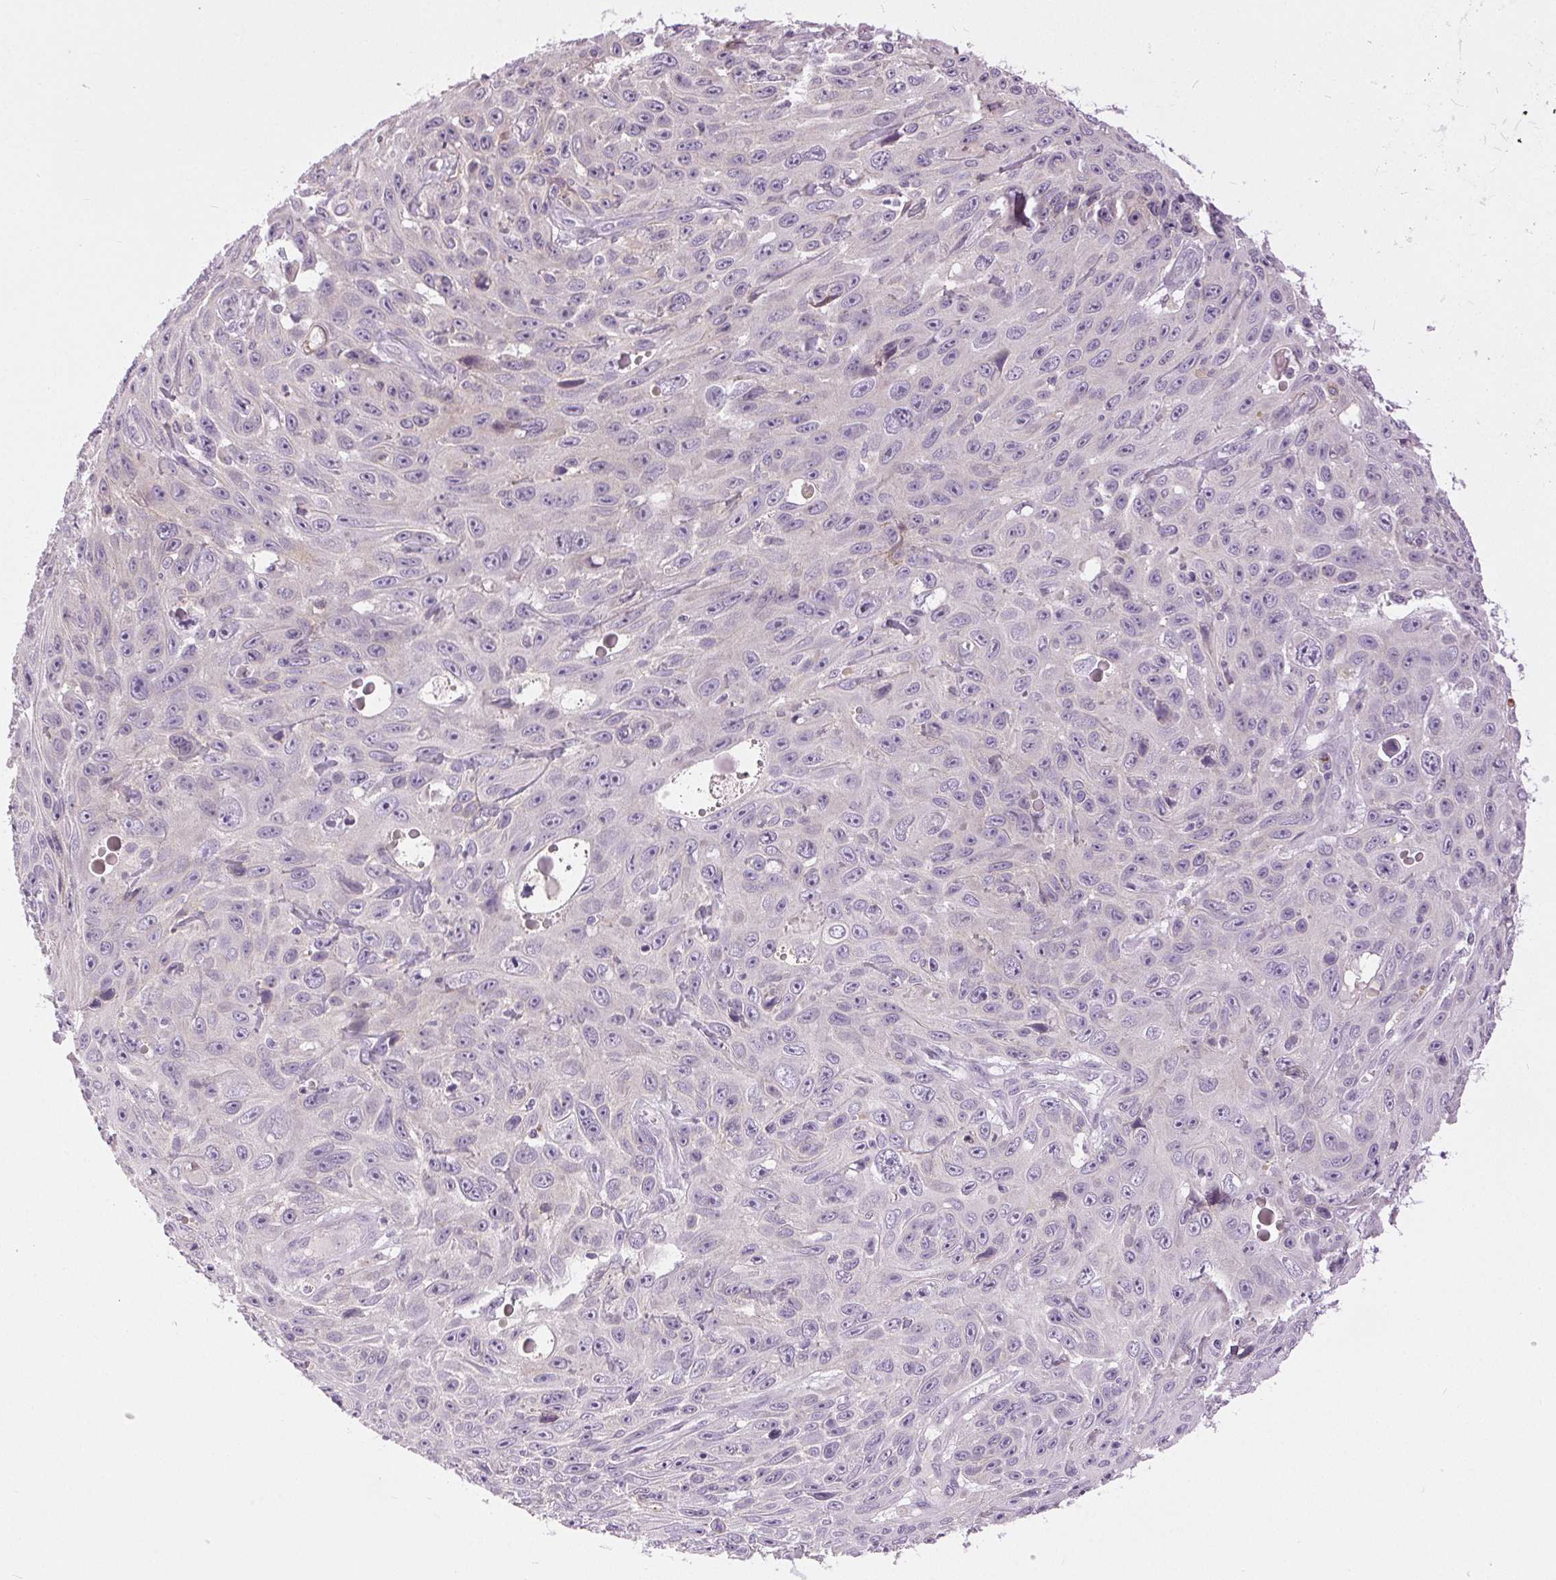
{"staining": {"intensity": "negative", "quantity": "none", "location": "none"}, "tissue": "skin cancer", "cell_type": "Tumor cells", "image_type": "cancer", "snomed": [{"axis": "morphology", "description": "Squamous cell carcinoma, NOS"}, {"axis": "topography", "description": "Skin"}], "caption": "DAB immunohistochemical staining of human skin squamous cell carcinoma demonstrates no significant positivity in tumor cells.", "gene": "DSG3", "patient": {"sex": "male", "age": 82}}